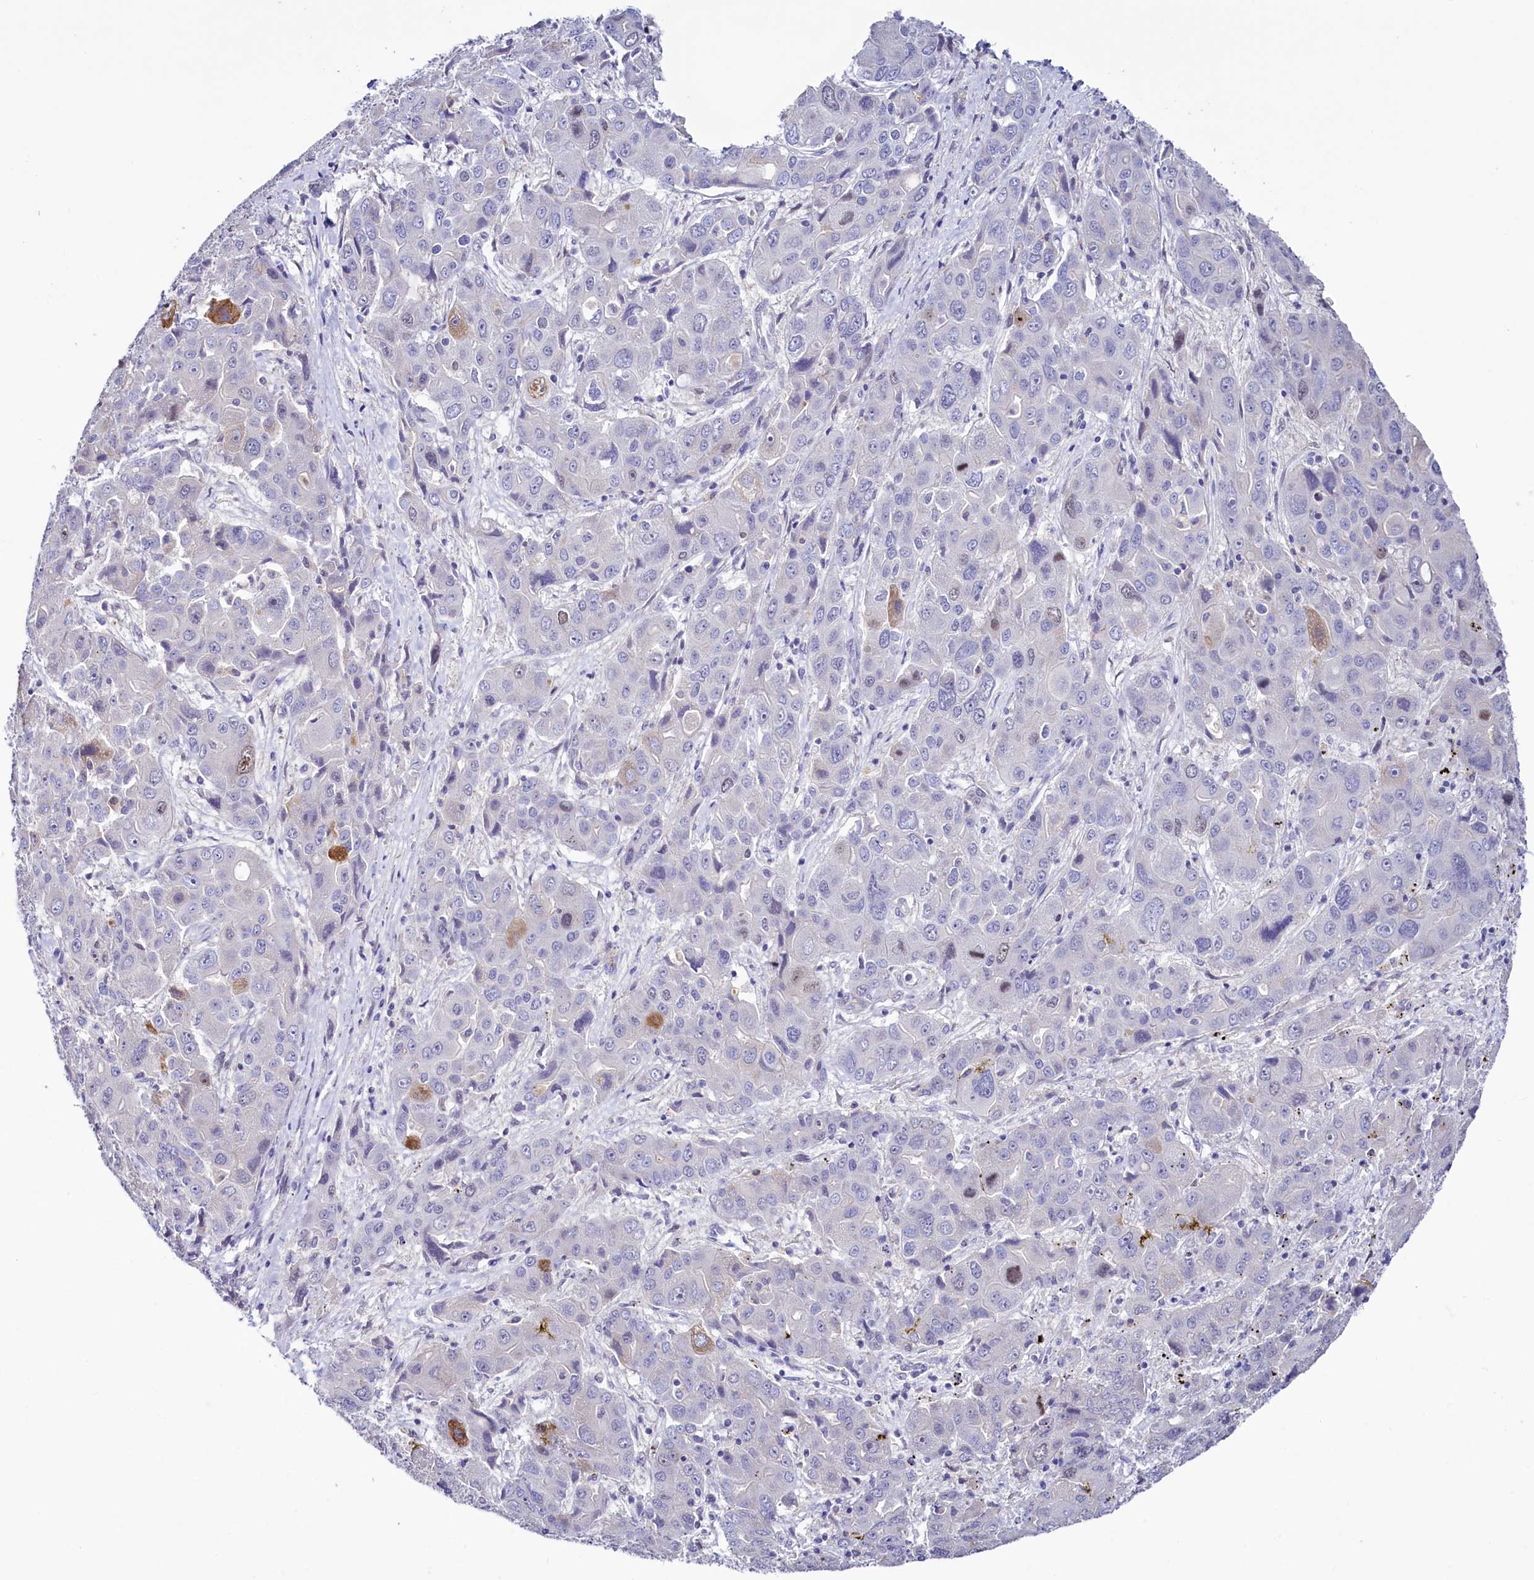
{"staining": {"intensity": "negative", "quantity": "none", "location": "none"}, "tissue": "liver cancer", "cell_type": "Tumor cells", "image_type": "cancer", "snomed": [{"axis": "morphology", "description": "Cholangiocarcinoma"}, {"axis": "topography", "description": "Liver"}], "caption": "There is no significant staining in tumor cells of cholangiocarcinoma (liver). (DAB (3,3'-diaminobenzidine) immunohistochemistry with hematoxylin counter stain).", "gene": "FAM111B", "patient": {"sex": "male", "age": 67}}